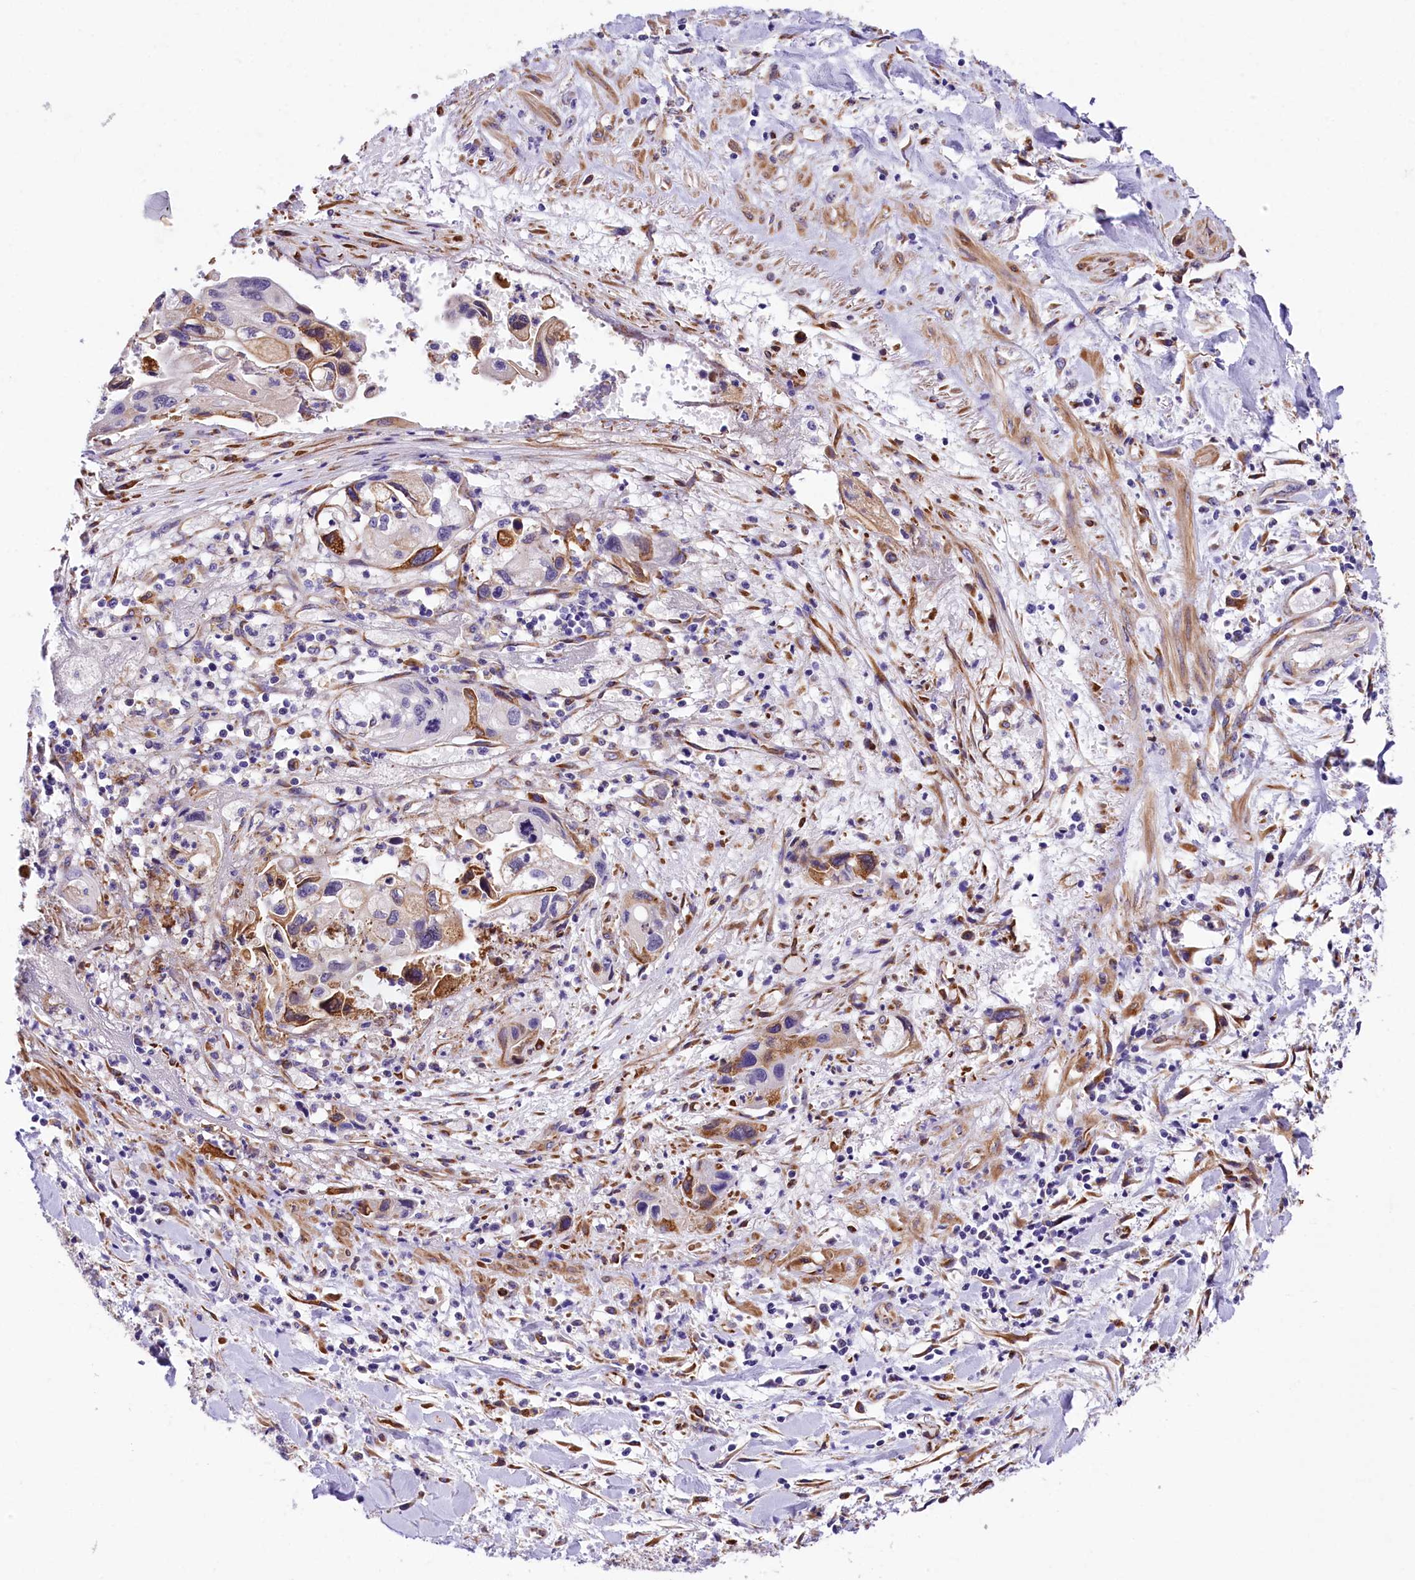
{"staining": {"intensity": "moderate", "quantity": "<25%", "location": "cytoplasmic/membranous"}, "tissue": "pancreatic cancer", "cell_type": "Tumor cells", "image_type": "cancer", "snomed": [{"axis": "morphology", "description": "Adenocarcinoma, NOS"}, {"axis": "topography", "description": "Pancreas"}], "caption": "Immunohistochemical staining of pancreatic cancer (adenocarcinoma) demonstrates low levels of moderate cytoplasmic/membranous expression in about <25% of tumor cells.", "gene": "ITGA1", "patient": {"sex": "female", "age": 50}}